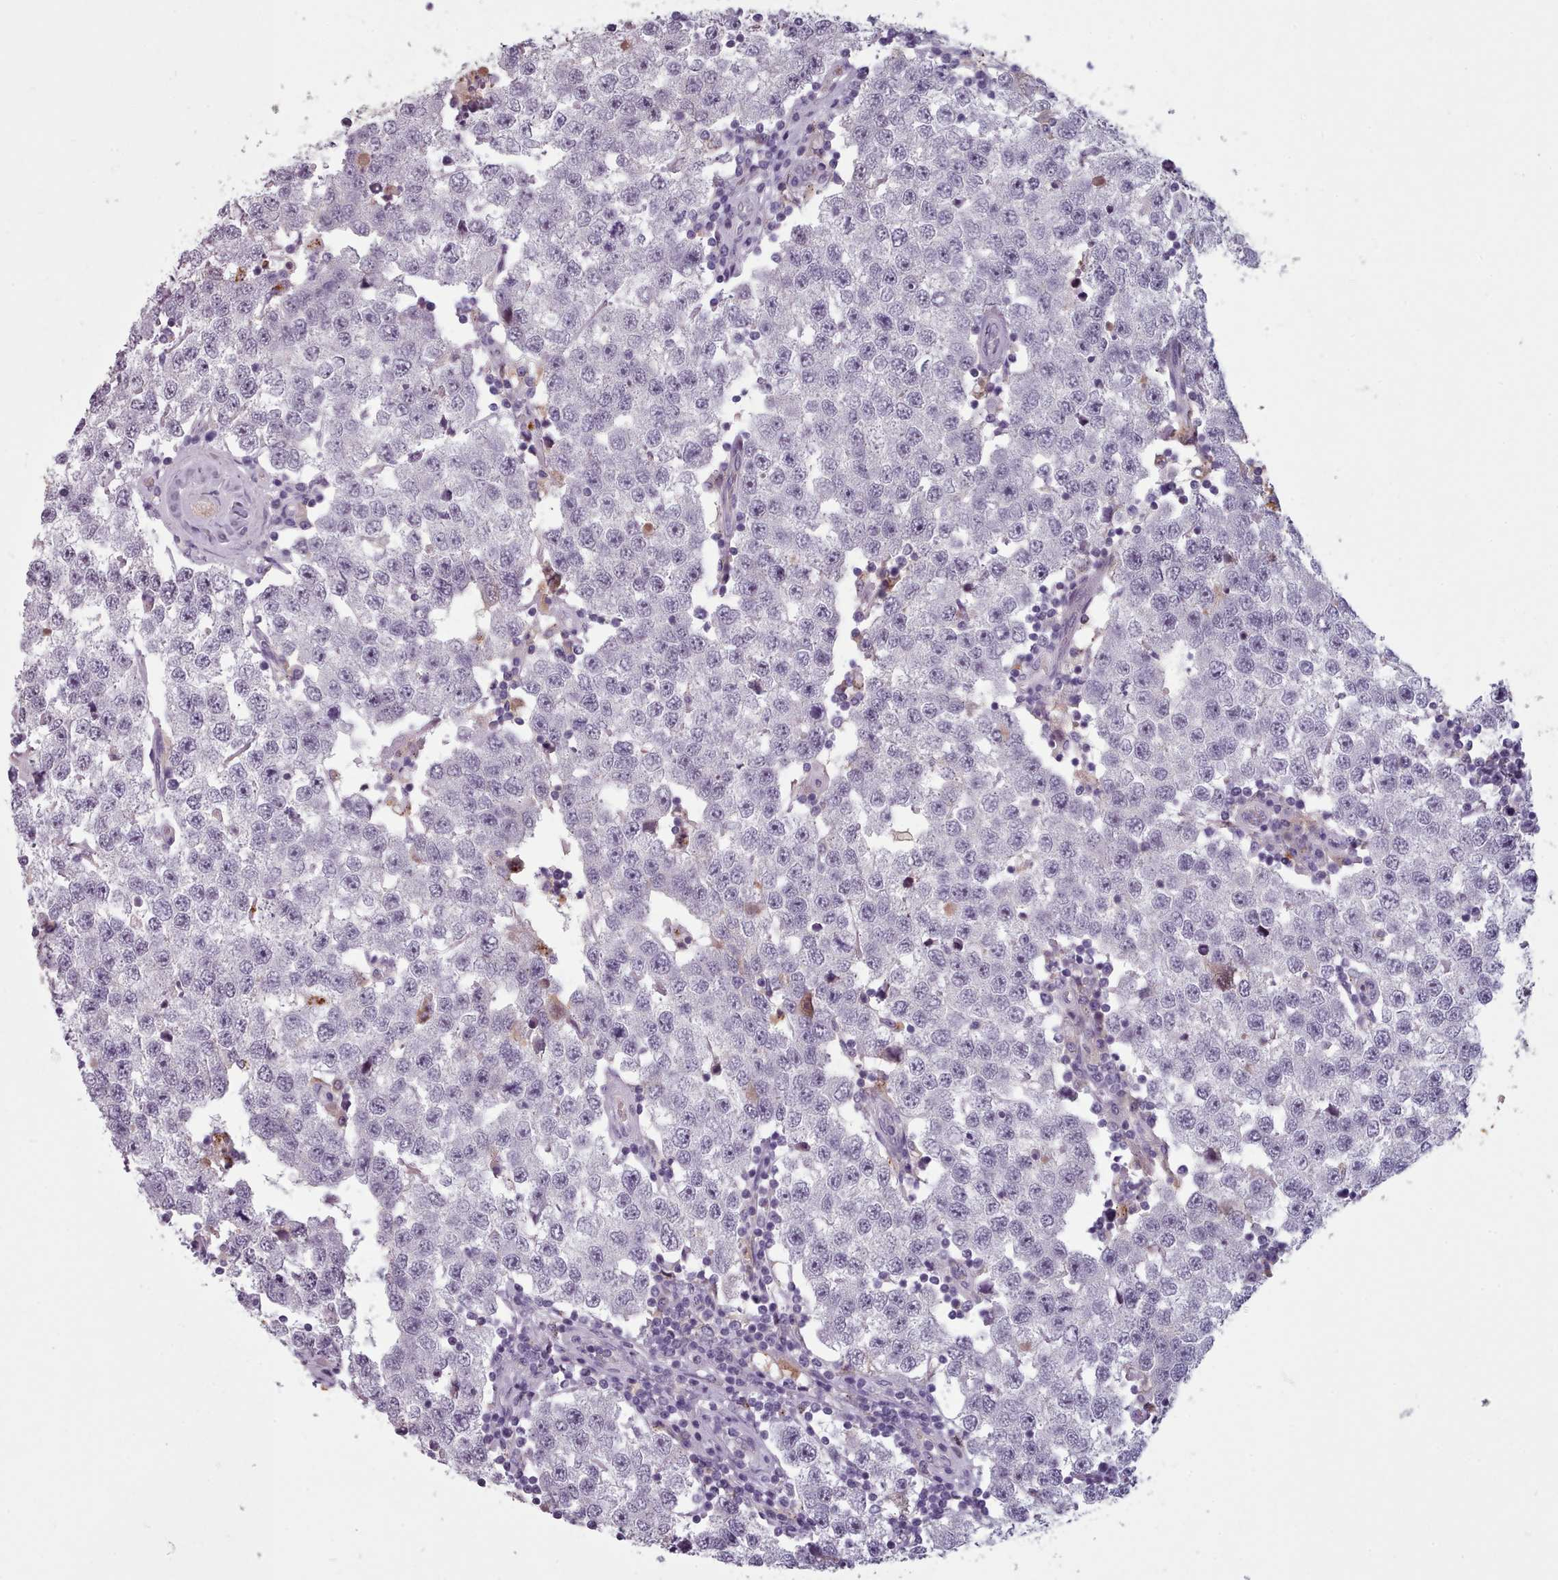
{"staining": {"intensity": "negative", "quantity": "none", "location": "none"}, "tissue": "testis cancer", "cell_type": "Tumor cells", "image_type": "cancer", "snomed": [{"axis": "morphology", "description": "Seminoma, NOS"}, {"axis": "topography", "description": "Testis"}], "caption": "Immunohistochemistry (IHC) histopathology image of neoplastic tissue: testis seminoma stained with DAB (3,3'-diaminobenzidine) displays no significant protein expression in tumor cells. (Immunohistochemistry, brightfield microscopy, high magnification).", "gene": "PBX4", "patient": {"sex": "male", "age": 34}}